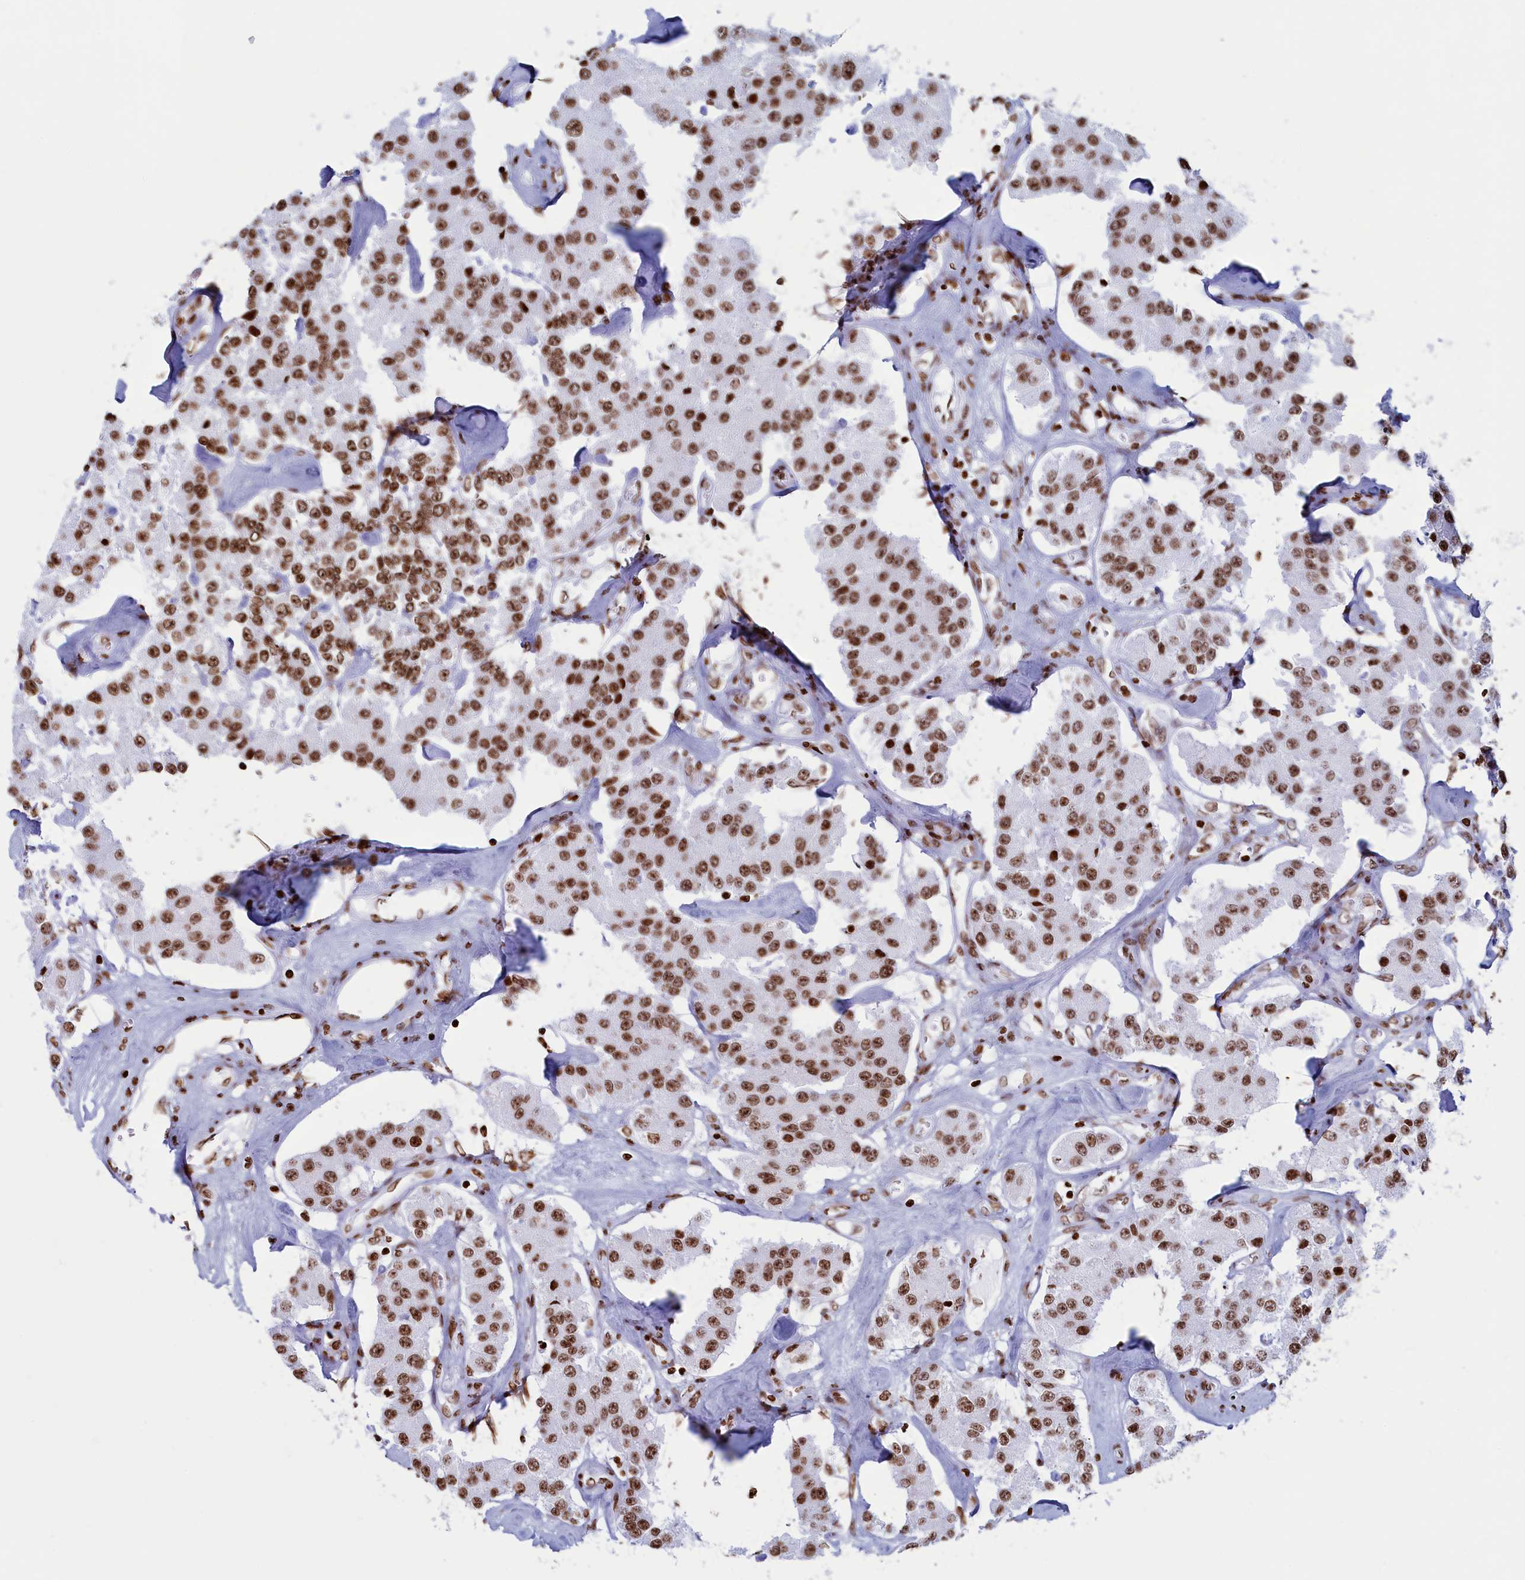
{"staining": {"intensity": "moderate", "quantity": ">75%", "location": "nuclear"}, "tissue": "carcinoid", "cell_type": "Tumor cells", "image_type": "cancer", "snomed": [{"axis": "morphology", "description": "Carcinoid, malignant, NOS"}, {"axis": "topography", "description": "Pancreas"}], "caption": "Carcinoid stained for a protein (brown) reveals moderate nuclear positive staining in about >75% of tumor cells.", "gene": "APOBEC3A", "patient": {"sex": "male", "age": 41}}